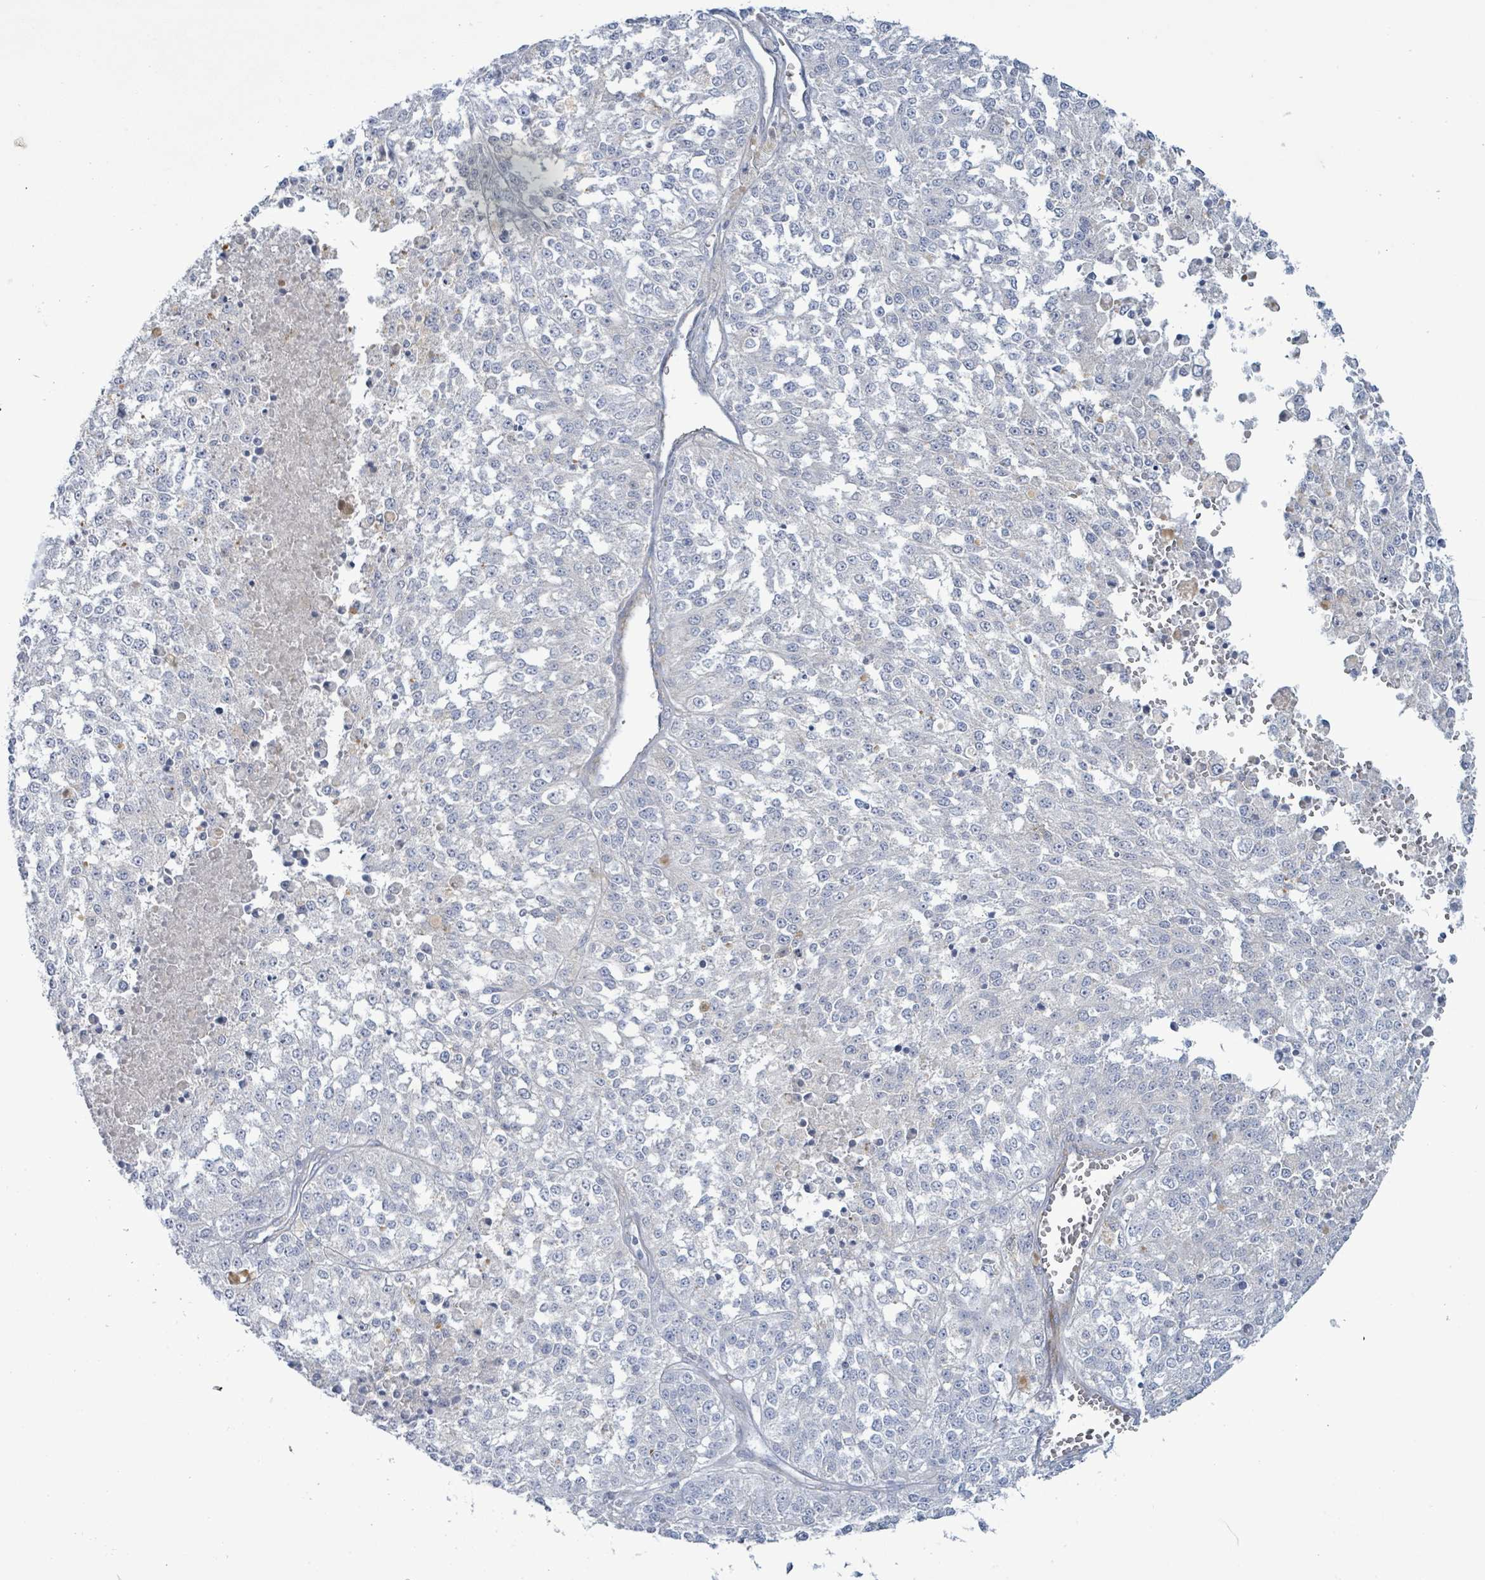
{"staining": {"intensity": "negative", "quantity": "none", "location": "none"}, "tissue": "melanoma", "cell_type": "Tumor cells", "image_type": "cancer", "snomed": [{"axis": "morphology", "description": "Malignant melanoma, NOS"}, {"axis": "topography", "description": "Skin"}], "caption": "Tumor cells show no significant positivity in melanoma.", "gene": "DMRTC1B", "patient": {"sex": "female", "age": 64}}